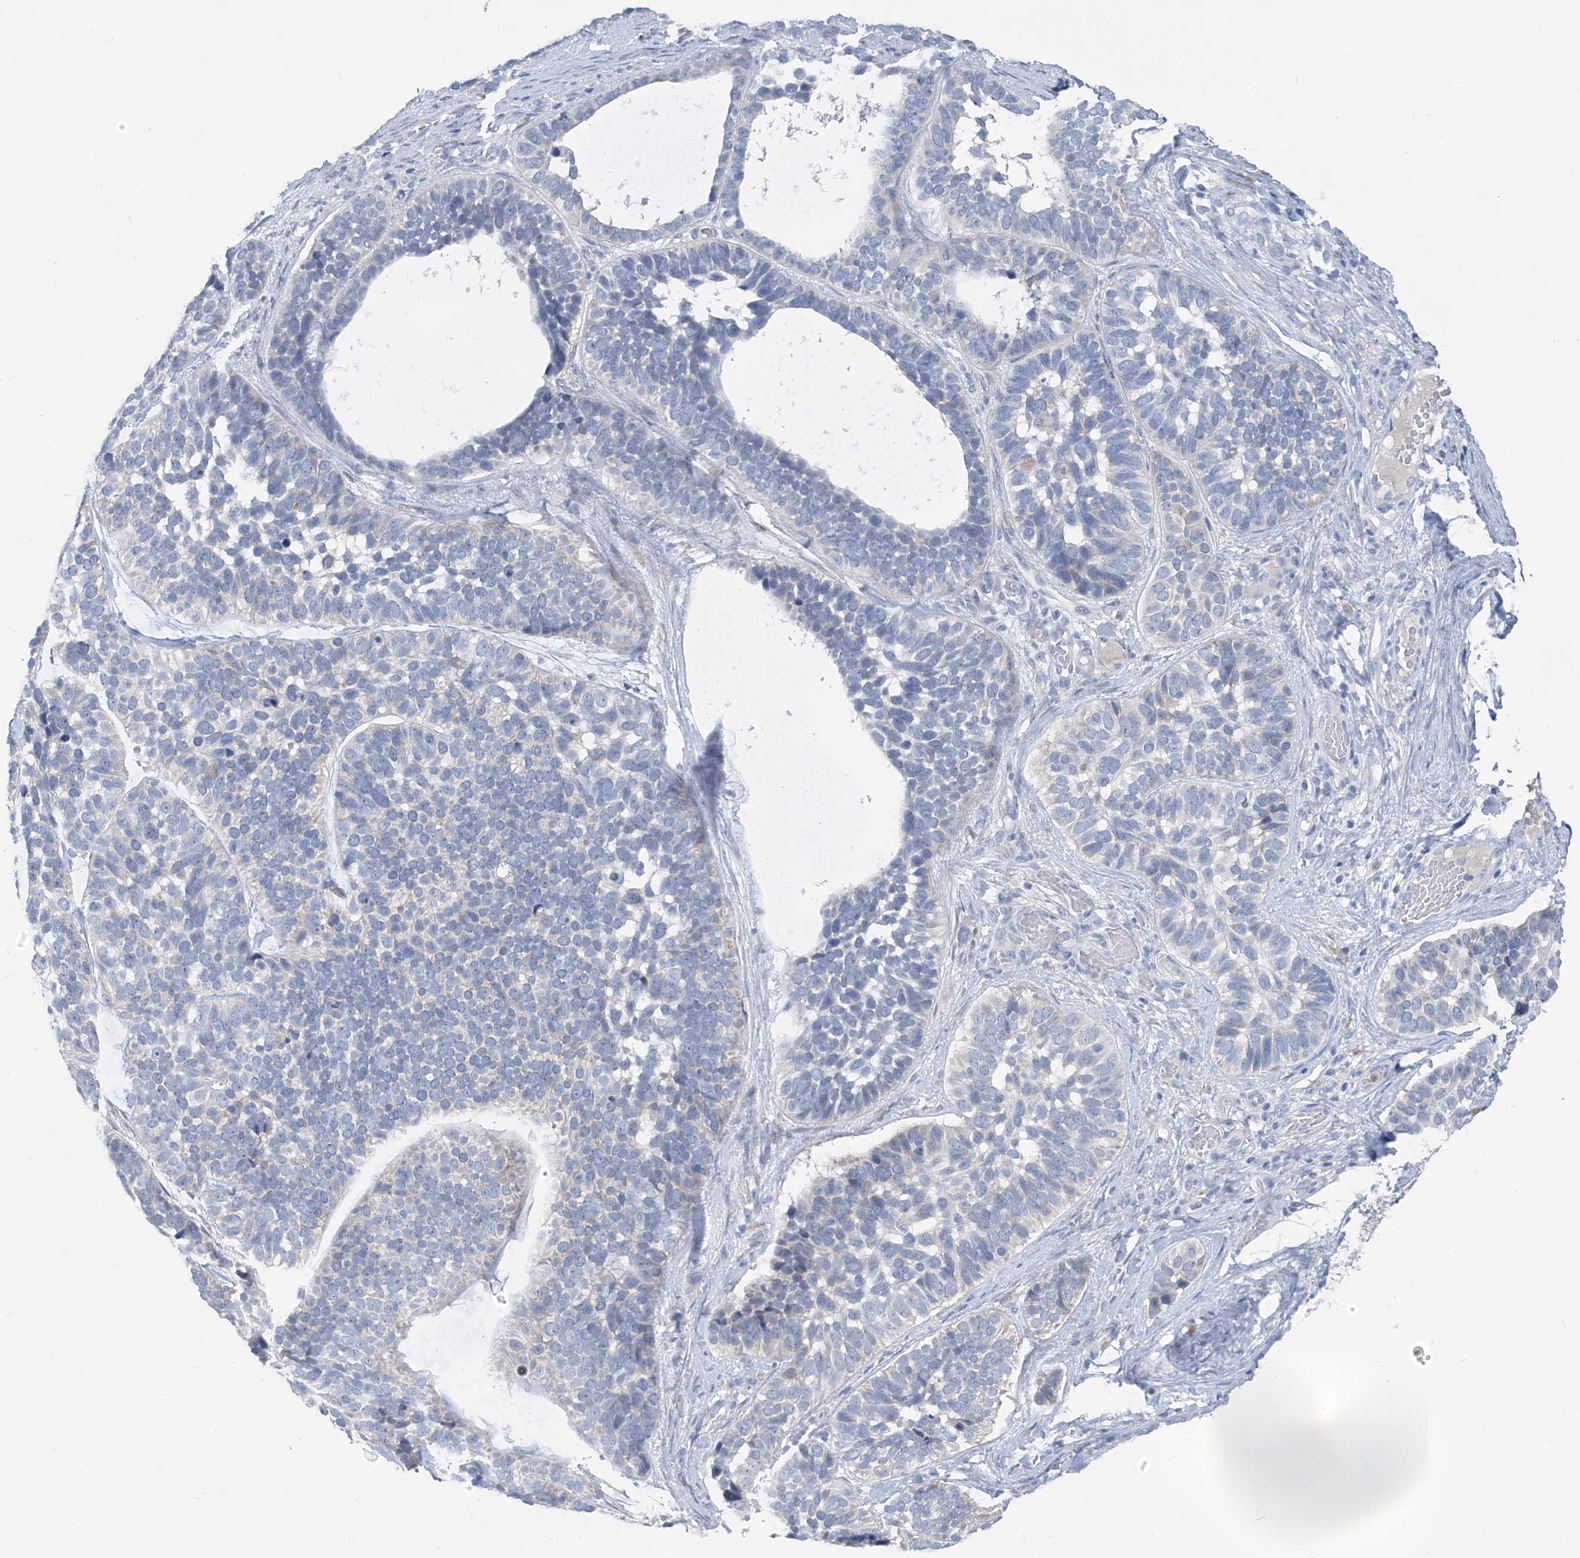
{"staining": {"intensity": "negative", "quantity": "none", "location": "none"}, "tissue": "skin cancer", "cell_type": "Tumor cells", "image_type": "cancer", "snomed": [{"axis": "morphology", "description": "Basal cell carcinoma"}, {"axis": "topography", "description": "Skin"}], "caption": "Immunohistochemistry histopathology image of skin cancer (basal cell carcinoma) stained for a protein (brown), which reveals no positivity in tumor cells.", "gene": "CYP4V2", "patient": {"sex": "male", "age": 62}}